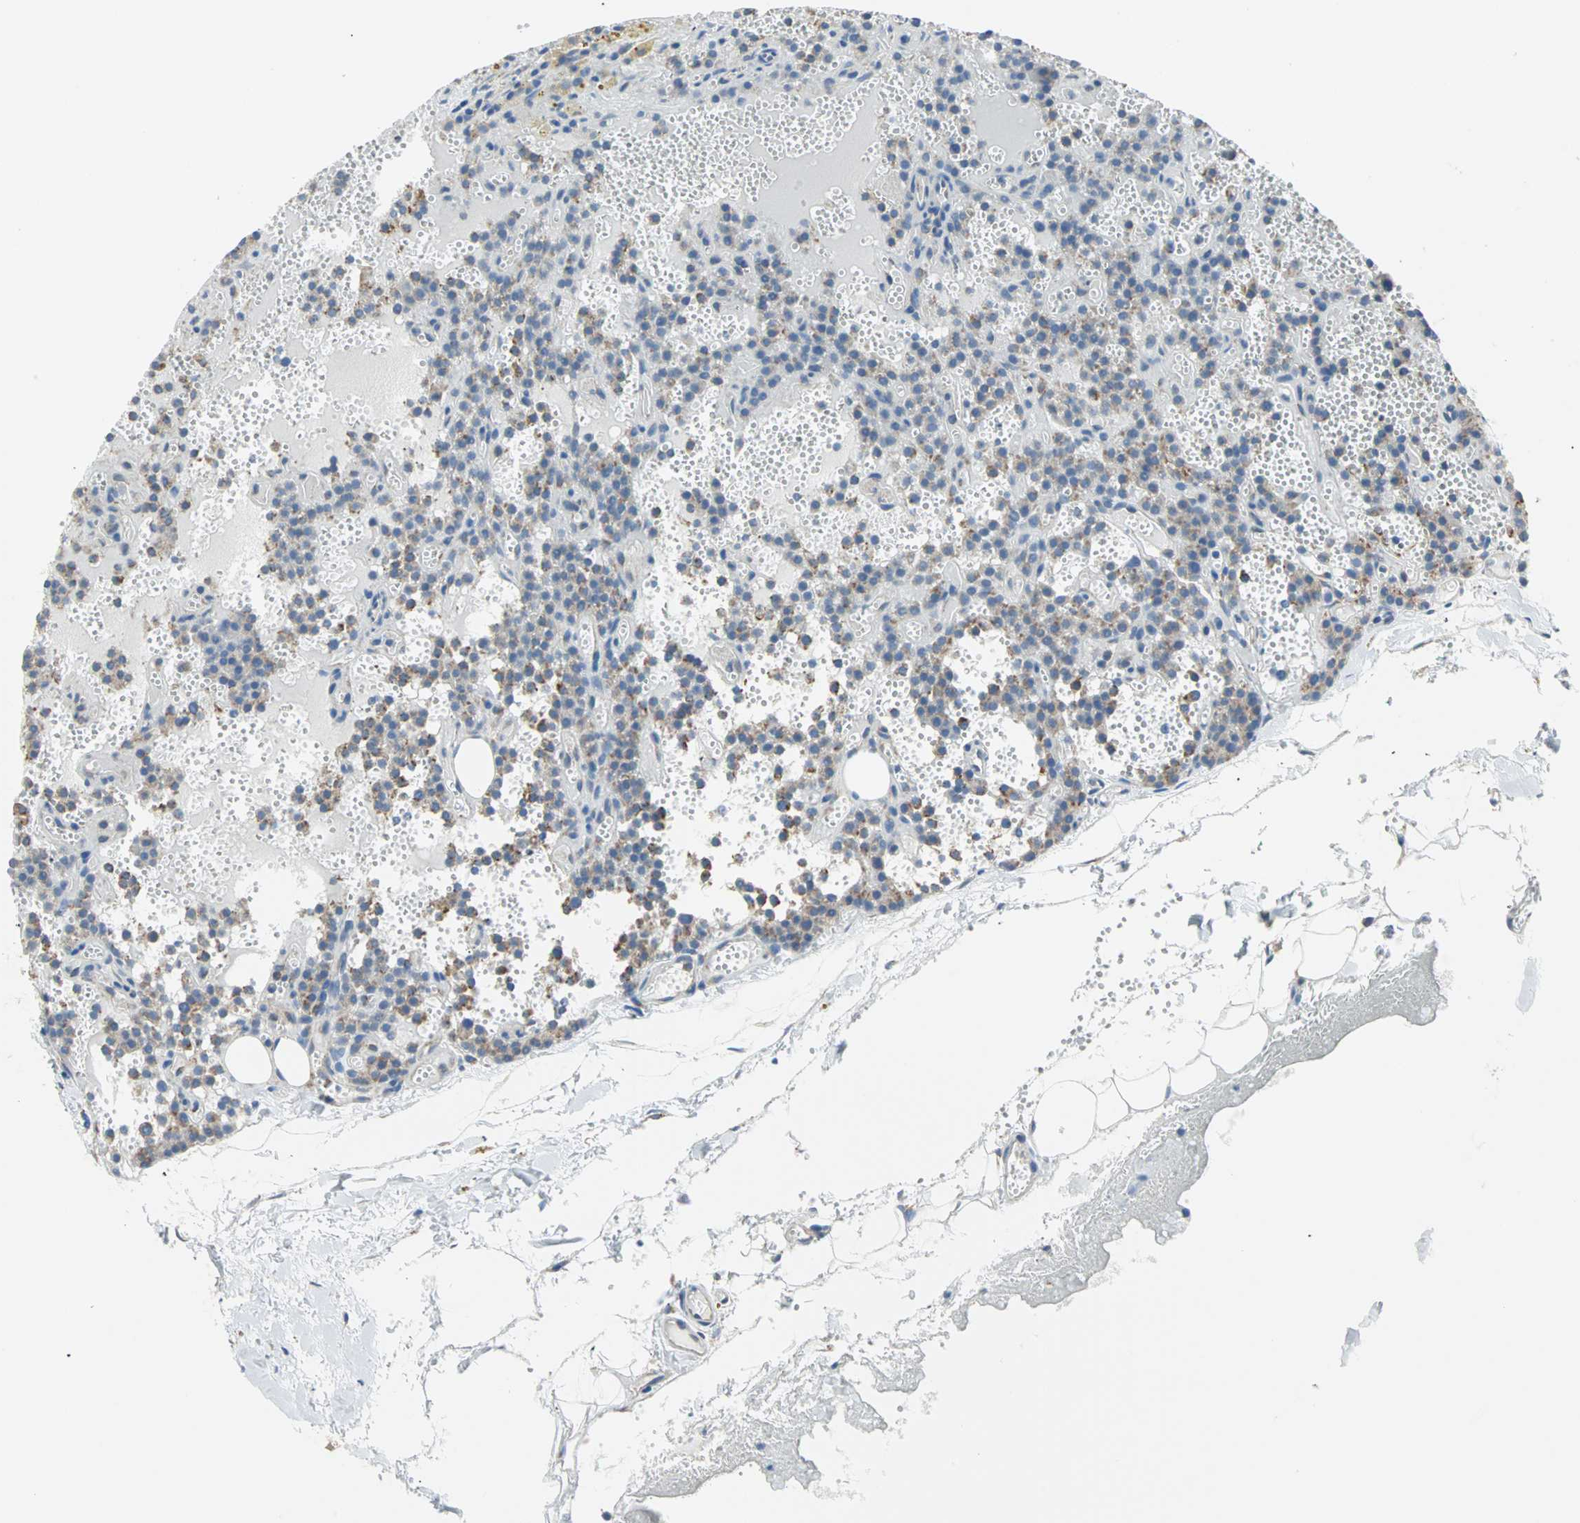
{"staining": {"intensity": "moderate", "quantity": ">75%", "location": "cytoplasmic/membranous"}, "tissue": "parathyroid gland", "cell_type": "Glandular cells", "image_type": "normal", "snomed": [{"axis": "morphology", "description": "Normal tissue, NOS"}, {"axis": "topography", "description": "Parathyroid gland"}], "caption": "Immunohistochemical staining of unremarkable human parathyroid gland shows moderate cytoplasmic/membranous protein positivity in about >75% of glandular cells. (Brightfield microscopy of DAB IHC at high magnification).", "gene": "PLCXD1", "patient": {"sex": "male", "age": 25}}